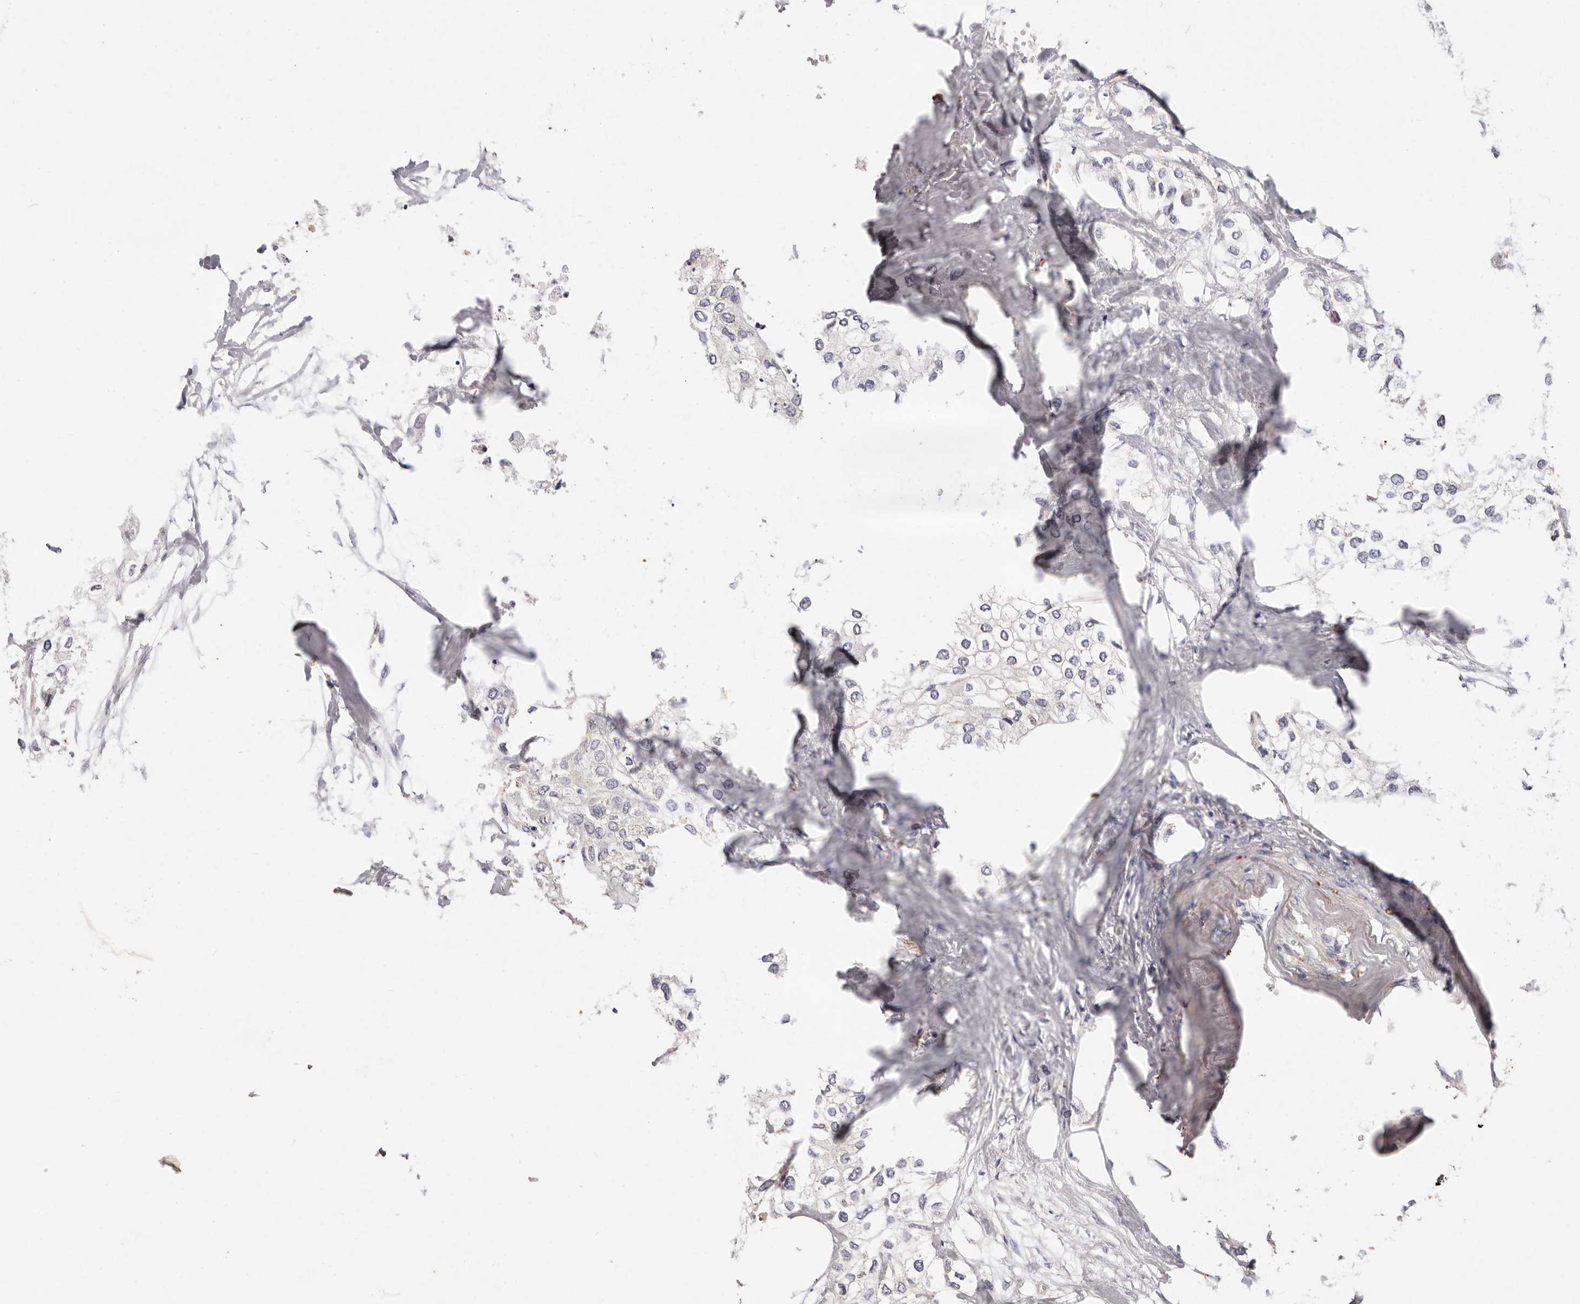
{"staining": {"intensity": "negative", "quantity": "none", "location": "none"}, "tissue": "urothelial cancer", "cell_type": "Tumor cells", "image_type": "cancer", "snomed": [{"axis": "morphology", "description": "Urothelial carcinoma, High grade"}, {"axis": "topography", "description": "Urinary bladder"}], "caption": "A histopathology image of human high-grade urothelial carcinoma is negative for staining in tumor cells.", "gene": "THBS3", "patient": {"sex": "male", "age": 64}}